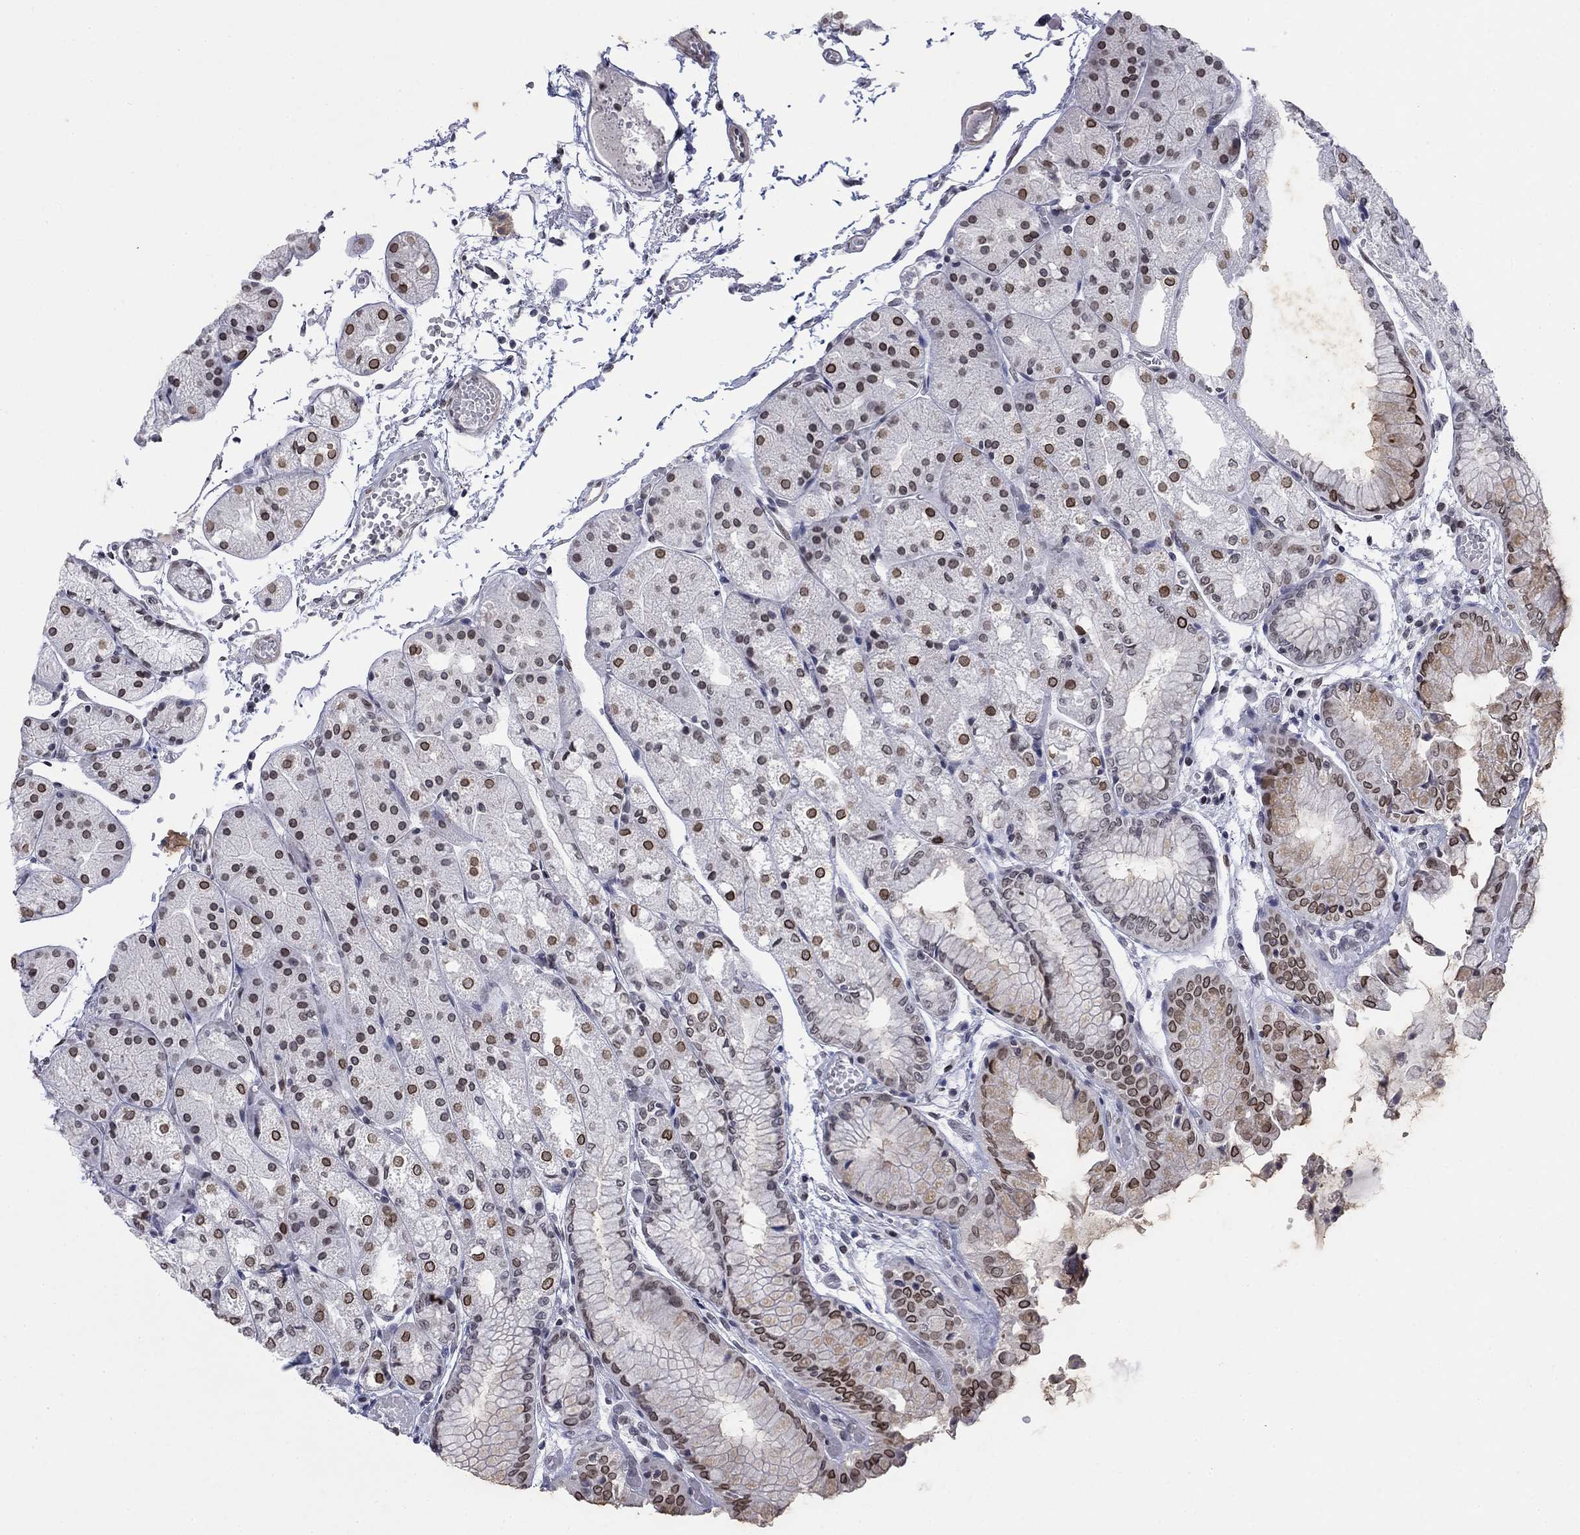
{"staining": {"intensity": "strong", "quantity": "<25%", "location": "cytoplasmic/membranous,nuclear"}, "tissue": "stomach", "cell_type": "Glandular cells", "image_type": "normal", "snomed": [{"axis": "morphology", "description": "Normal tissue, NOS"}, {"axis": "topography", "description": "Stomach, upper"}], "caption": "Protein expression by immunohistochemistry shows strong cytoplasmic/membranous,nuclear staining in about <25% of glandular cells in normal stomach. The protein is stained brown, and the nuclei are stained in blue (DAB IHC with brightfield microscopy, high magnification).", "gene": "TOR1AIP1", "patient": {"sex": "male", "age": 72}}